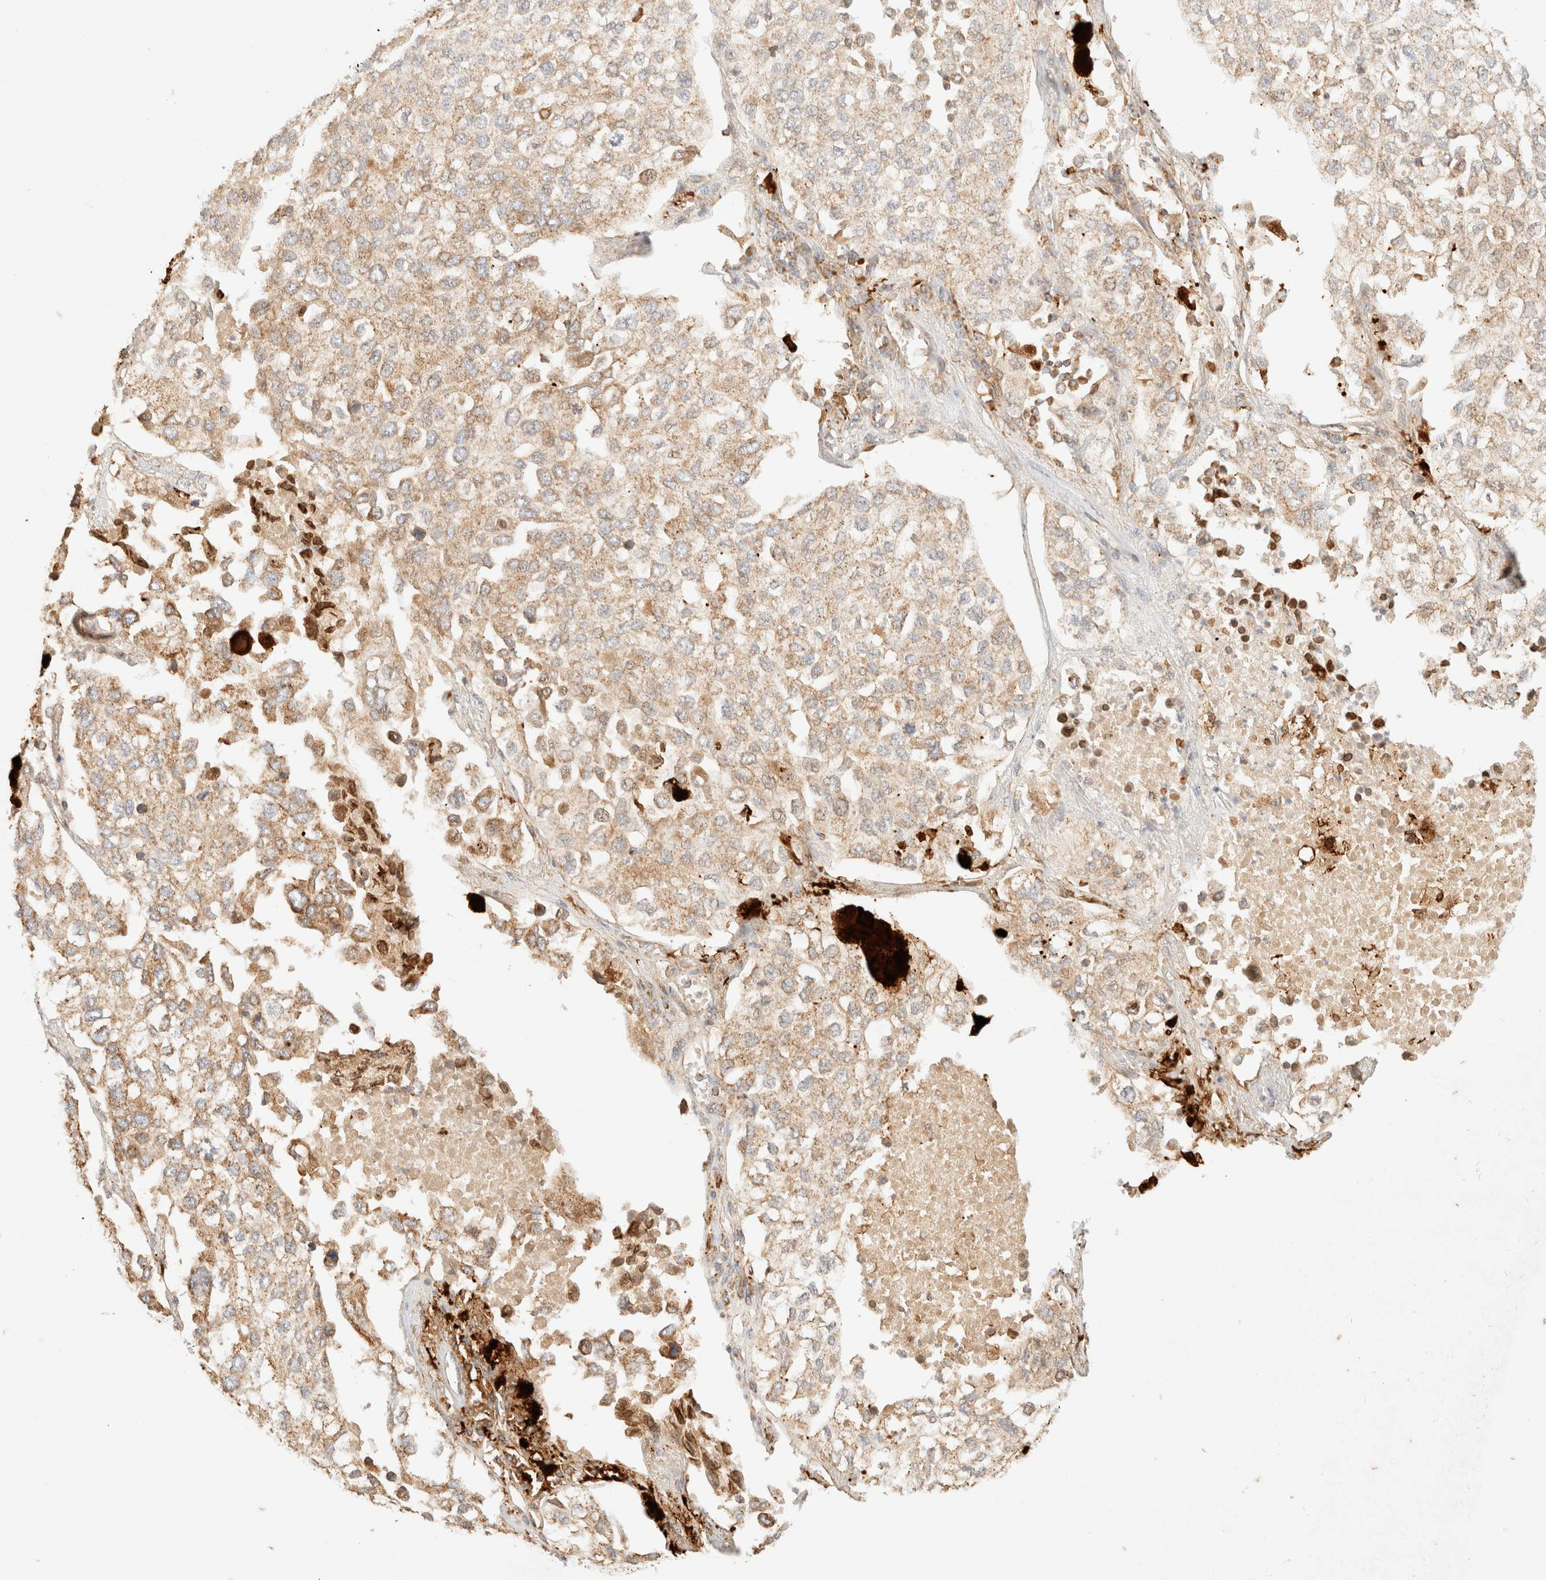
{"staining": {"intensity": "weak", "quantity": ">75%", "location": "cytoplasmic/membranous"}, "tissue": "lung cancer", "cell_type": "Tumor cells", "image_type": "cancer", "snomed": [{"axis": "morphology", "description": "Adenocarcinoma, NOS"}, {"axis": "topography", "description": "Lung"}], "caption": "Immunohistochemistry (IHC) (DAB) staining of human adenocarcinoma (lung) demonstrates weak cytoplasmic/membranous protein expression in about >75% of tumor cells.", "gene": "TACO1", "patient": {"sex": "male", "age": 63}}